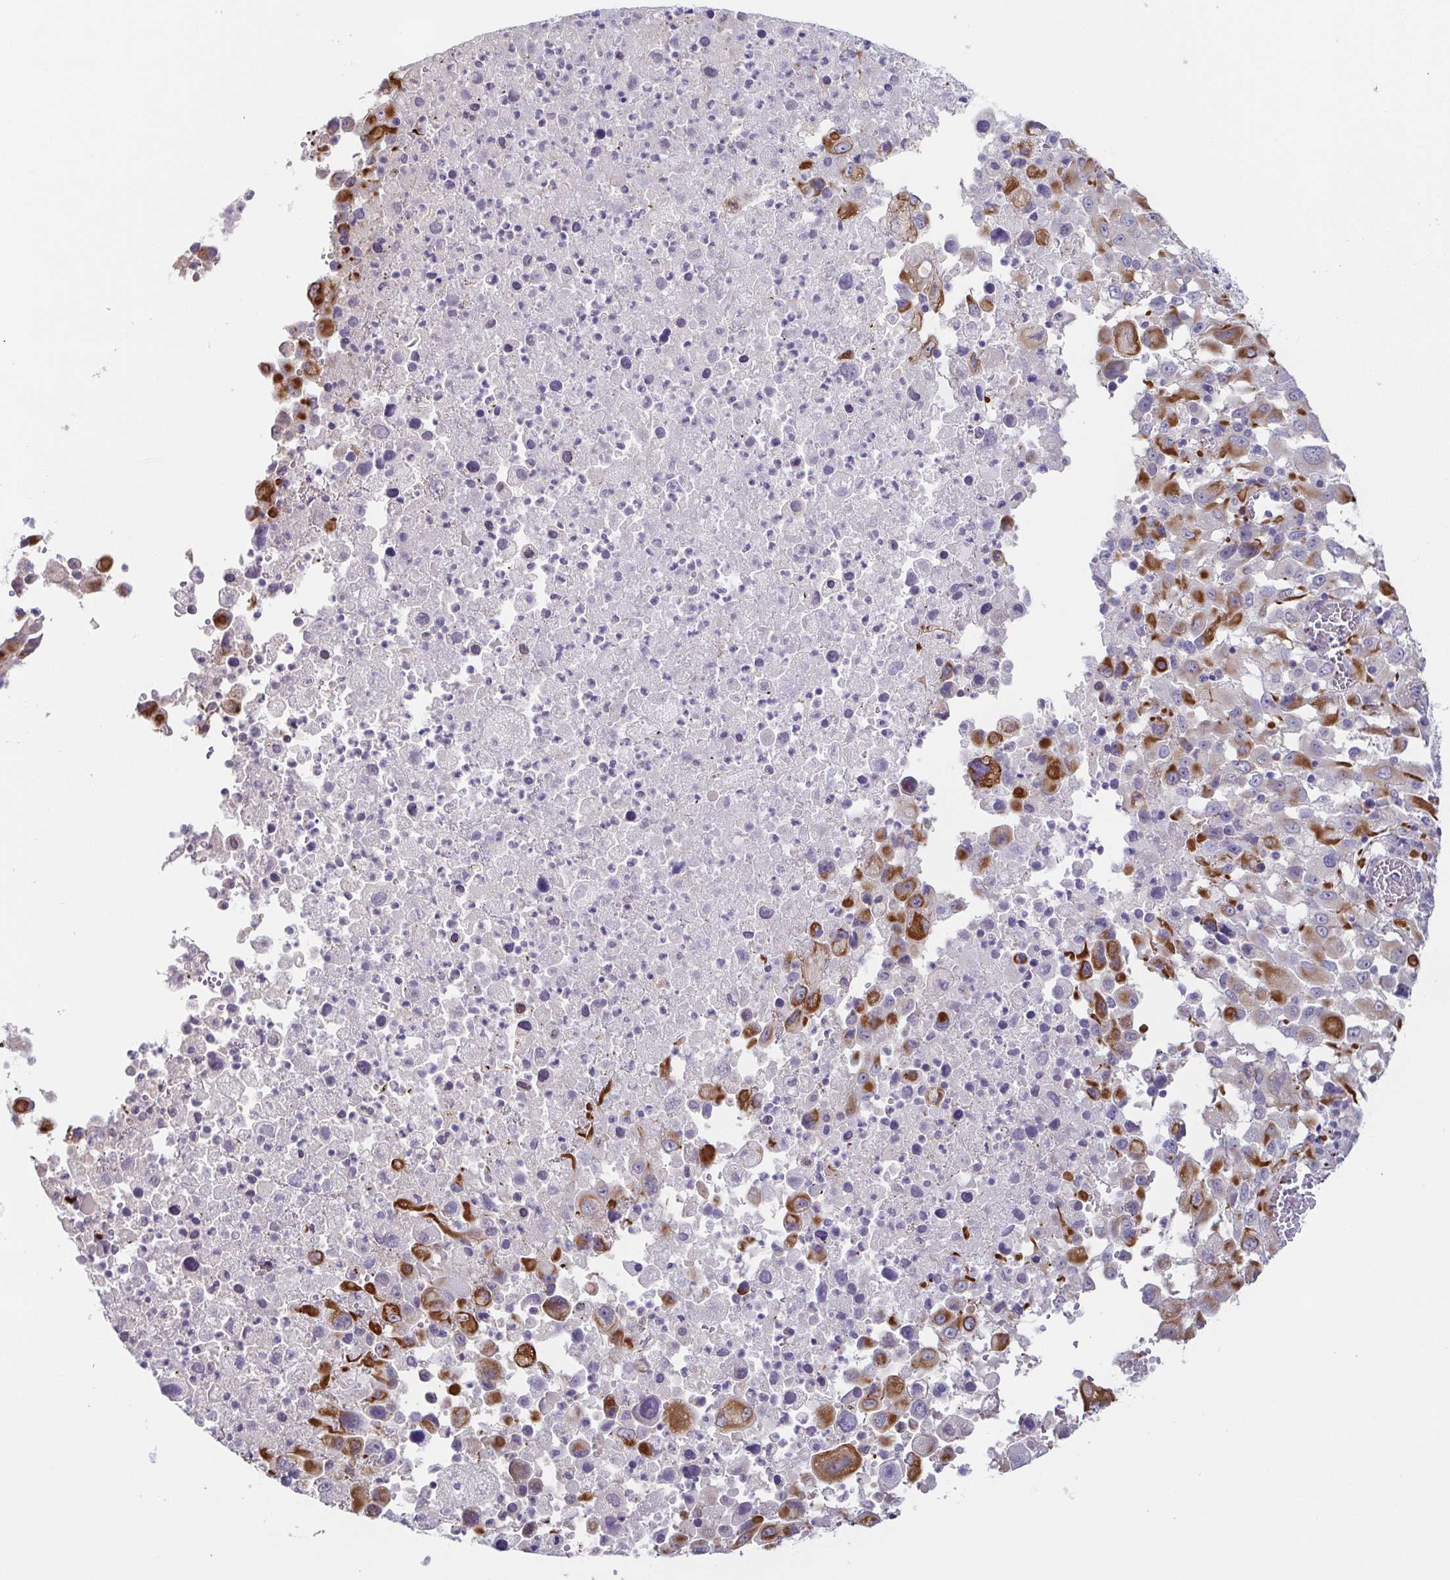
{"staining": {"intensity": "moderate", "quantity": "25%-75%", "location": "cytoplasmic/membranous"}, "tissue": "melanoma", "cell_type": "Tumor cells", "image_type": "cancer", "snomed": [{"axis": "morphology", "description": "Malignant melanoma, Metastatic site"}, {"axis": "topography", "description": "Soft tissue"}], "caption": "Immunohistochemical staining of malignant melanoma (metastatic site) exhibits medium levels of moderate cytoplasmic/membranous protein positivity in approximately 25%-75% of tumor cells.", "gene": "COL17A1", "patient": {"sex": "male", "age": 50}}